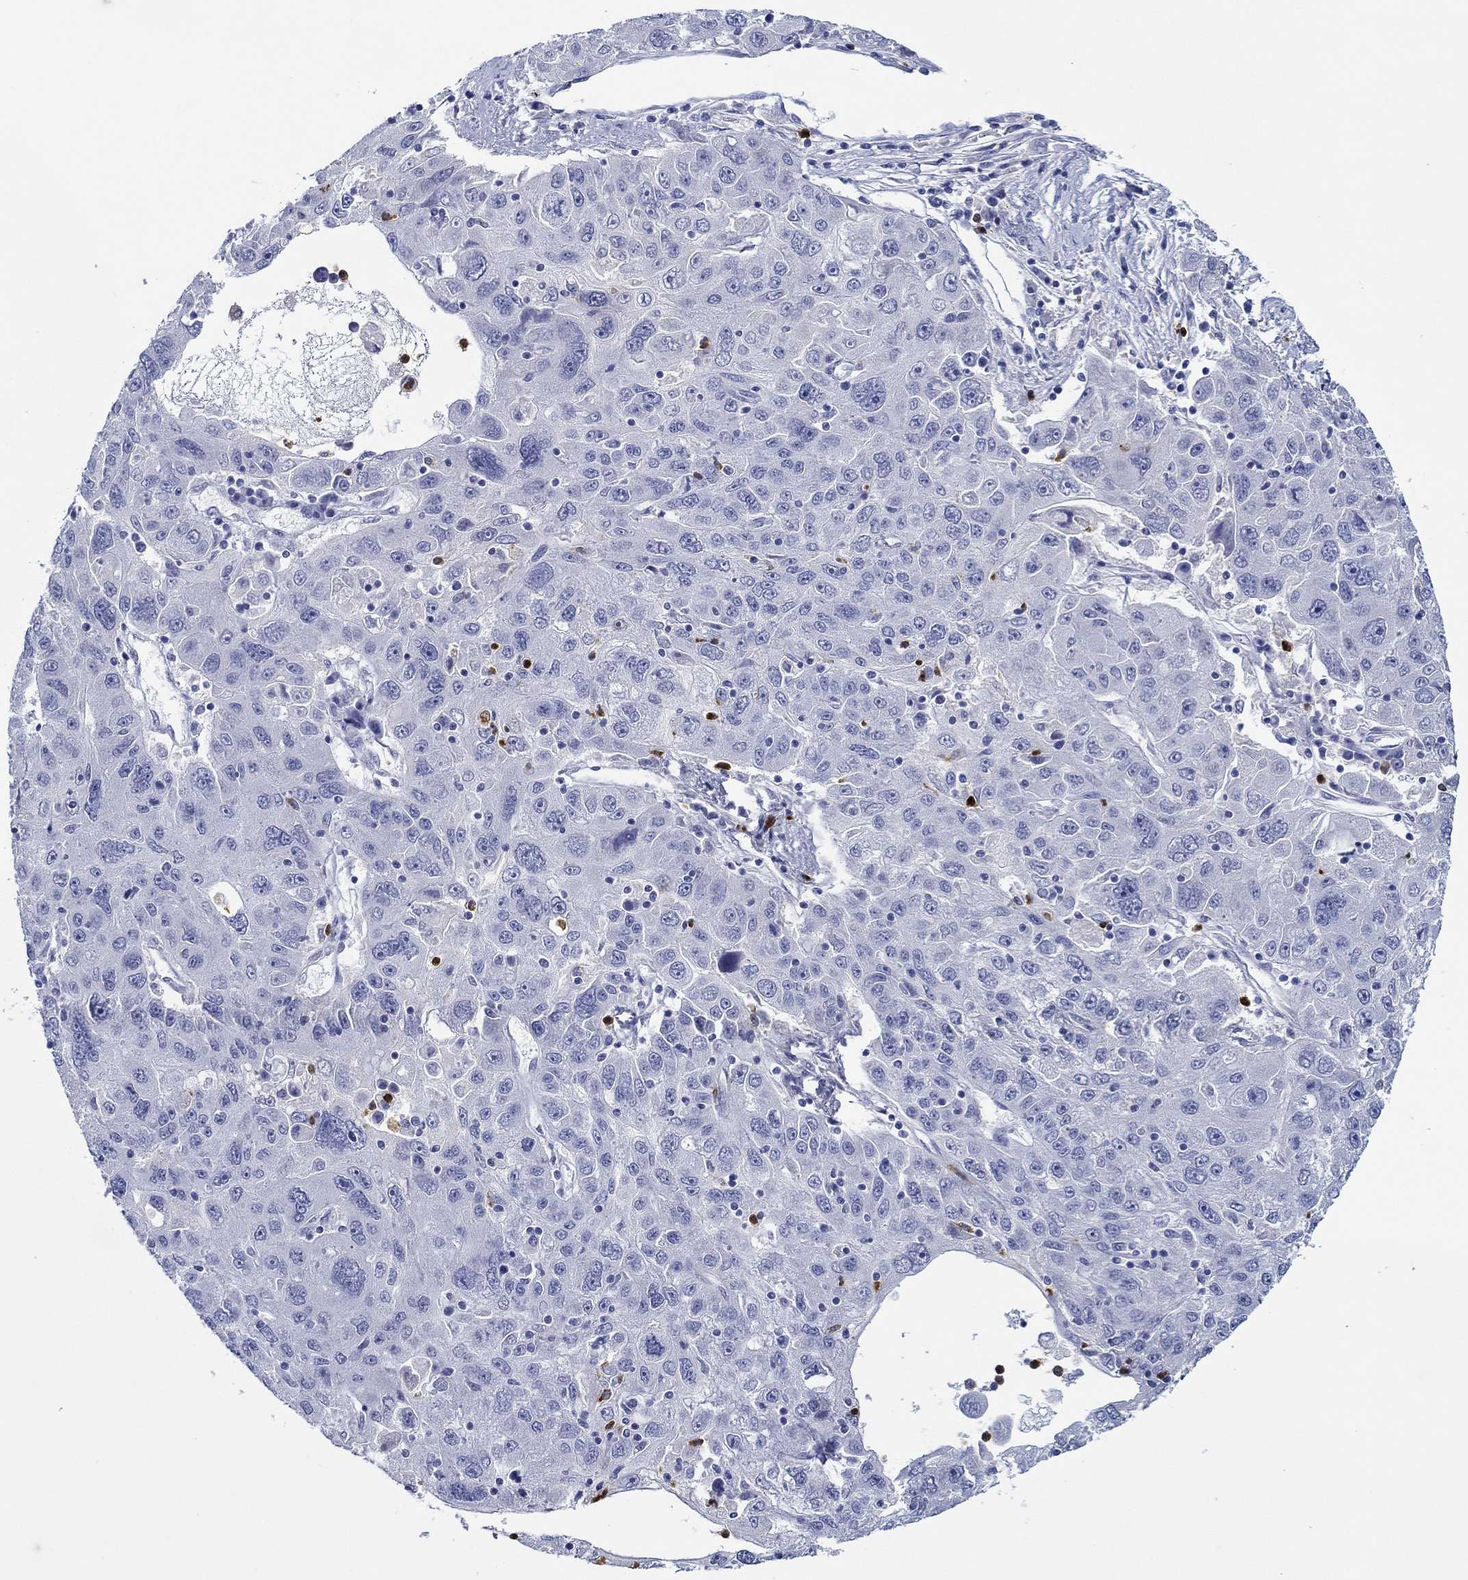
{"staining": {"intensity": "negative", "quantity": "none", "location": "none"}, "tissue": "stomach cancer", "cell_type": "Tumor cells", "image_type": "cancer", "snomed": [{"axis": "morphology", "description": "Adenocarcinoma, NOS"}, {"axis": "topography", "description": "Stomach"}], "caption": "This photomicrograph is of stomach cancer (adenocarcinoma) stained with IHC to label a protein in brown with the nuclei are counter-stained blue. There is no positivity in tumor cells.", "gene": "EPX", "patient": {"sex": "male", "age": 56}}